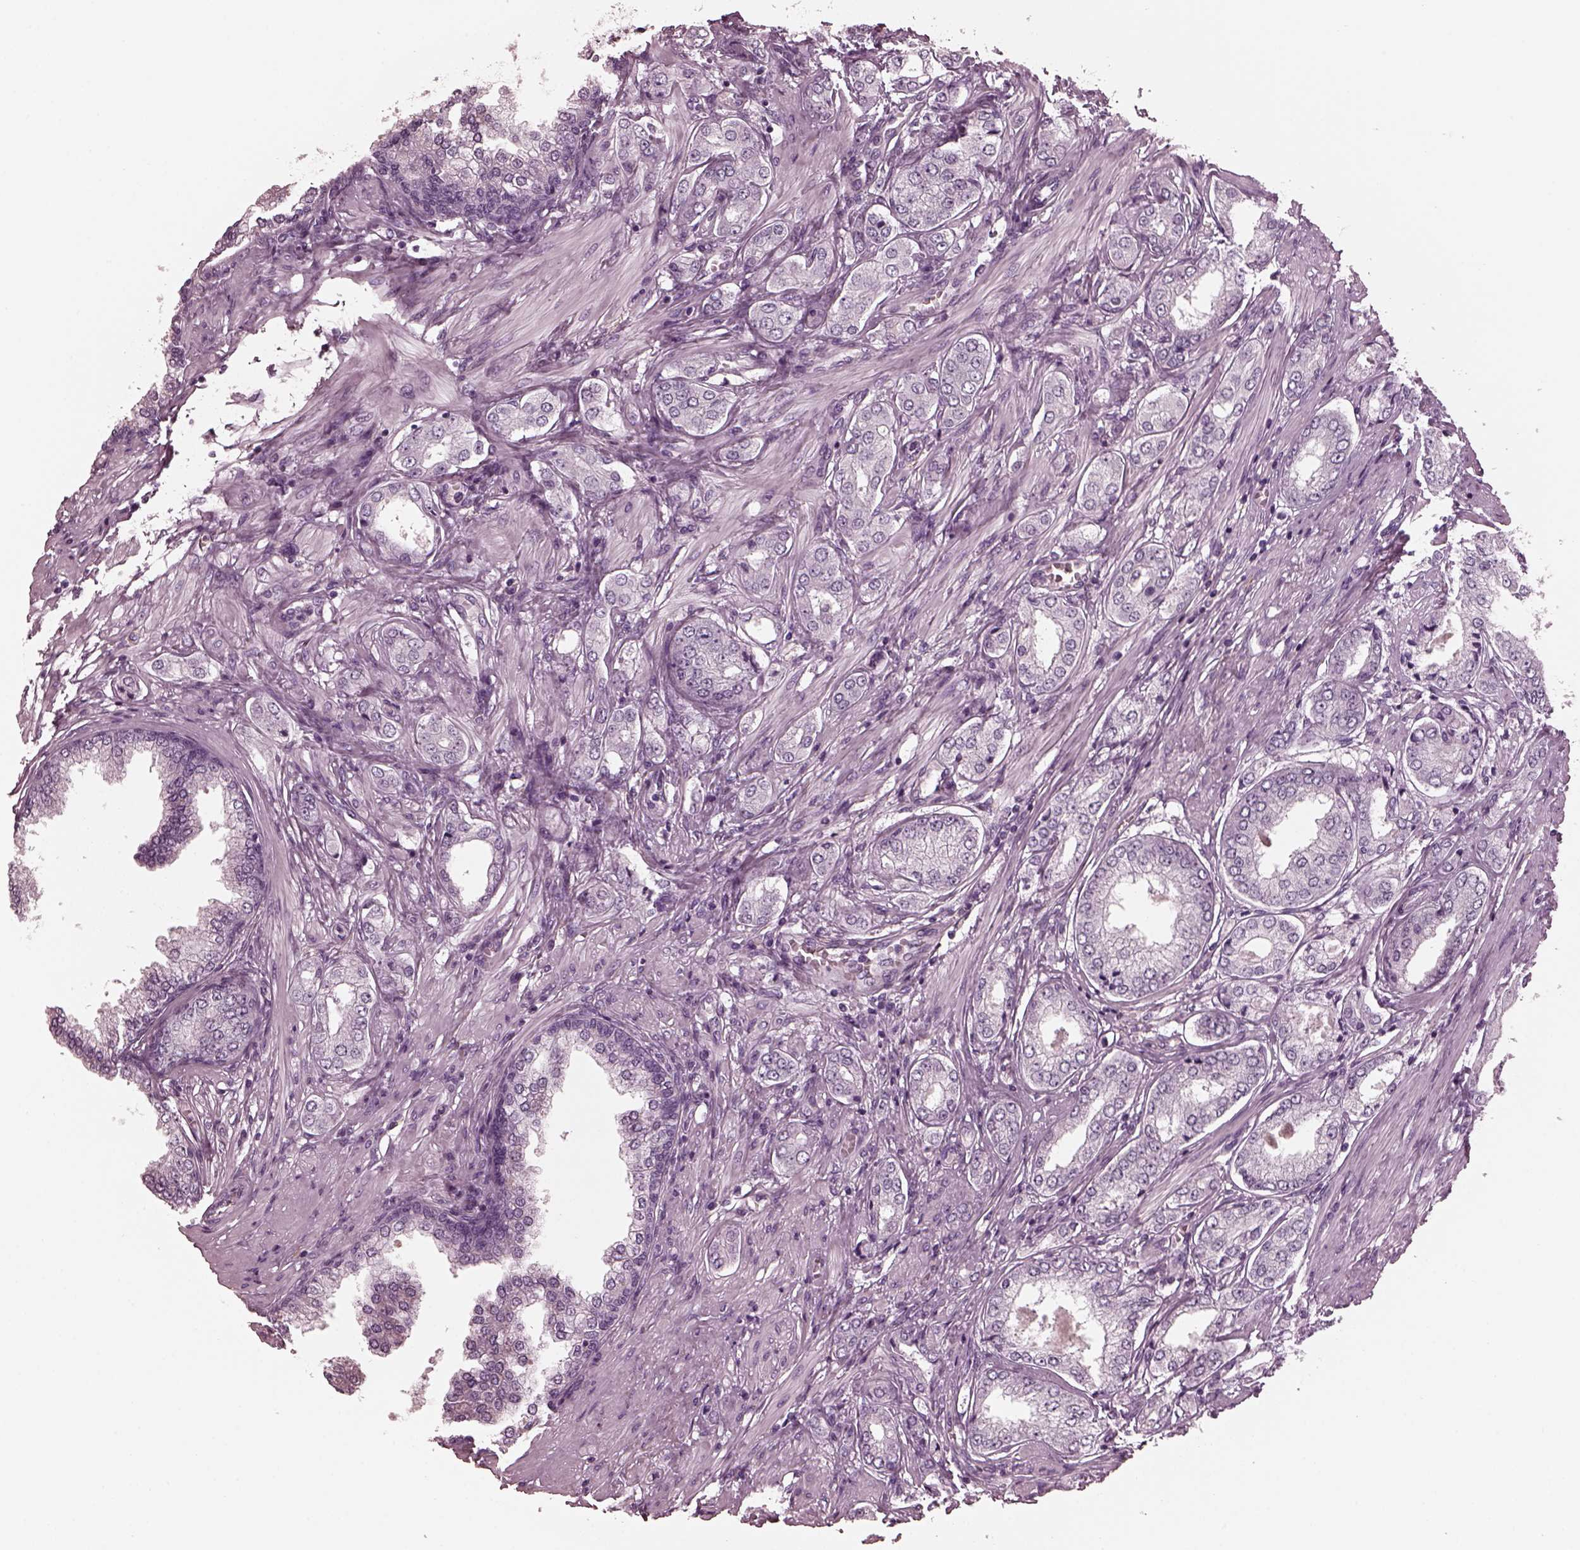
{"staining": {"intensity": "negative", "quantity": "none", "location": "none"}, "tissue": "prostate cancer", "cell_type": "Tumor cells", "image_type": "cancer", "snomed": [{"axis": "morphology", "description": "Adenocarcinoma, NOS"}, {"axis": "topography", "description": "Prostate"}], "caption": "There is no significant staining in tumor cells of prostate cancer.", "gene": "CGA", "patient": {"sex": "male", "age": 63}}